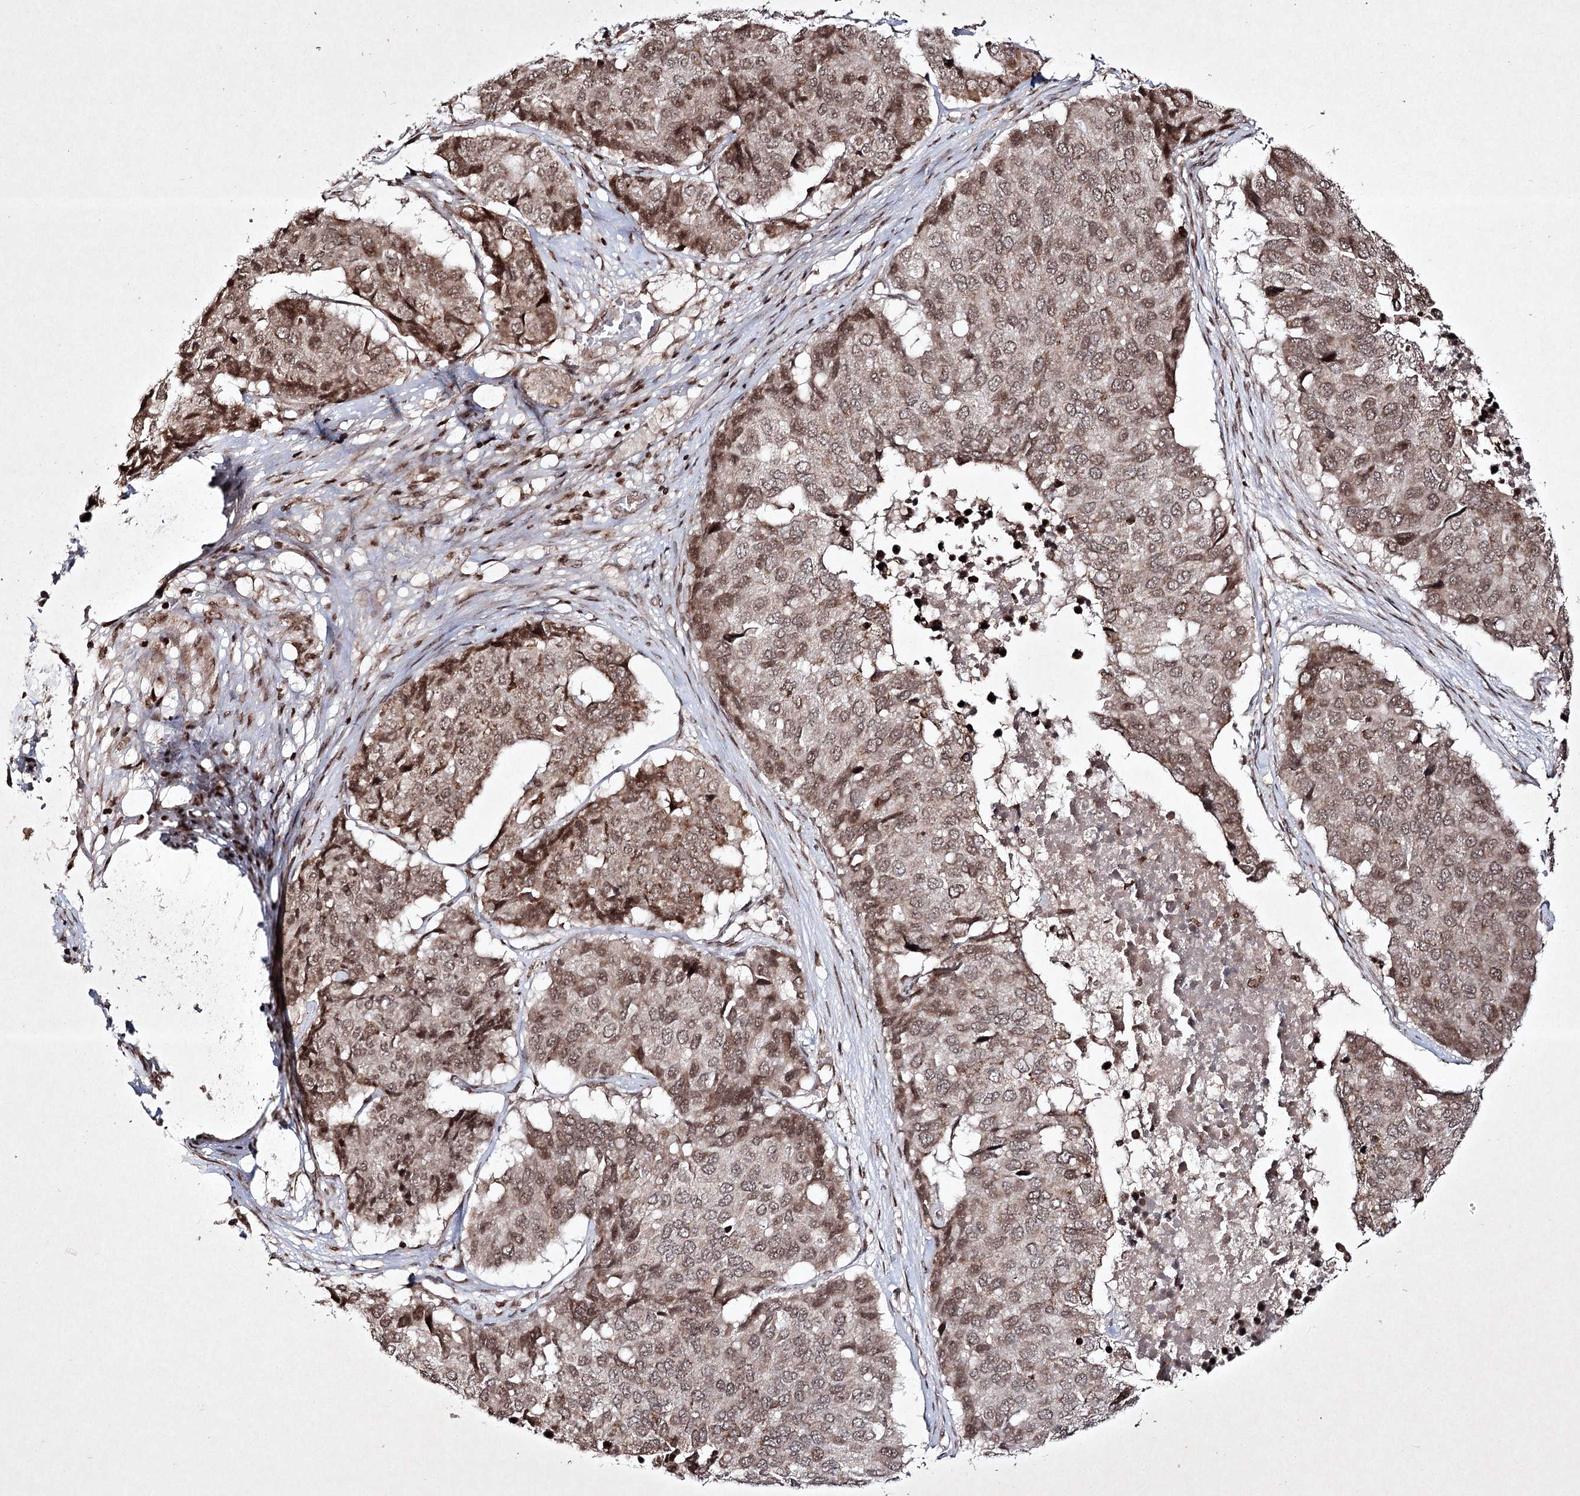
{"staining": {"intensity": "moderate", "quantity": ">75%", "location": "nuclear"}, "tissue": "pancreatic cancer", "cell_type": "Tumor cells", "image_type": "cancer", "snomed": [{"axis": "morphology", "description": "Adenocarcinoma, NOS"}, {"axis": "topography", "description": "Pancreas"}], "caption": "Immunohistochemistry (IHC) image of neoplastic tissue: pancreatic cancer stained using IHC reveals medium levels of moderate protein expression localized specifically in the nuclear of tumor cells, appearing as a nuclear brown color.", "gene": "CARM1", "patient": {"sex": "male", "age": 50}}